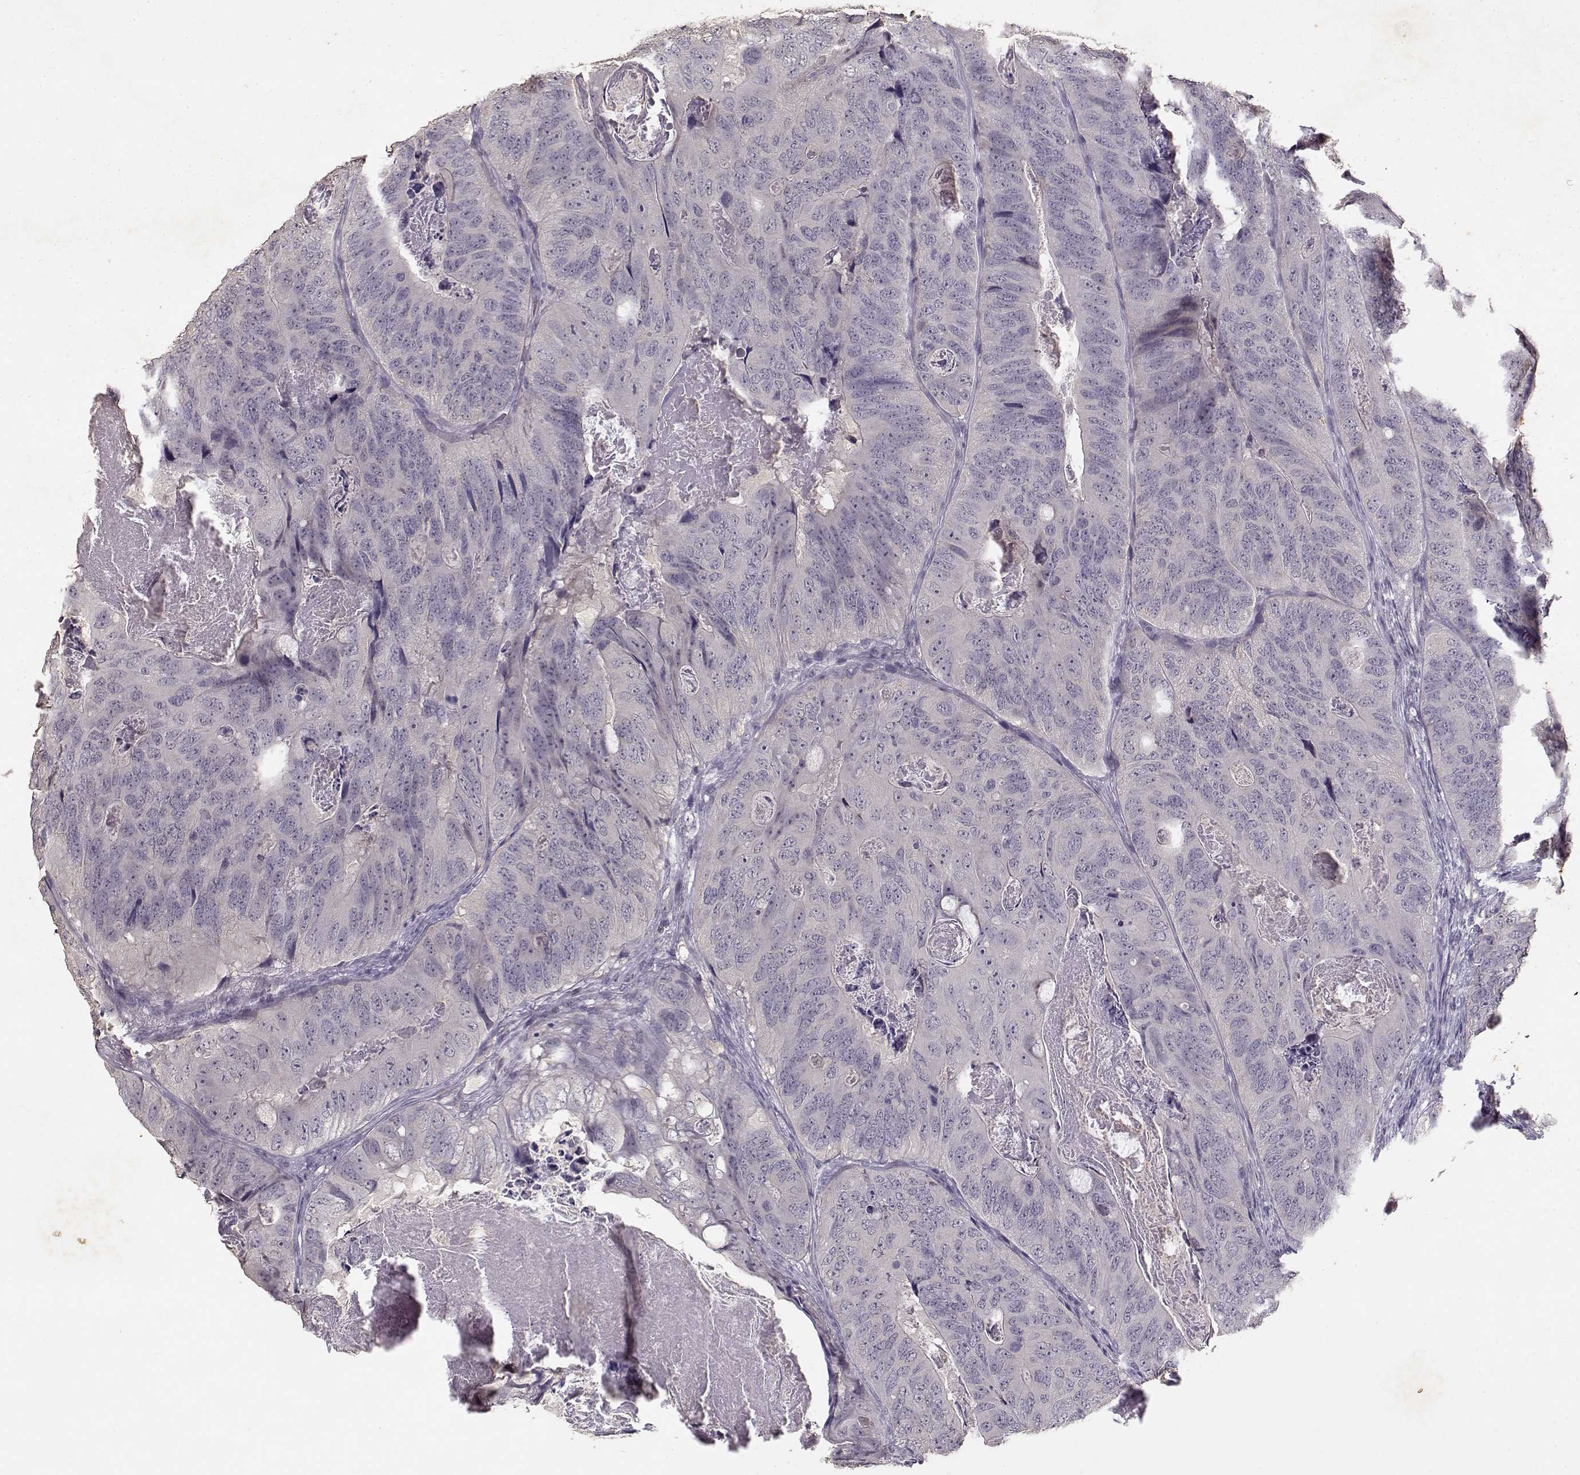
{"staining": {"intensity": "negative", "quantity": "none", "location": "none"}, "tissue": "colorectal cancer", "cell_type": "Tumor cells", "image_type": "cancer", "snomed": [{"axis": "morphology", "description": "Adenocarcinoma, NOS"}, {"axis": "topography", "description": "Colon"}], "caption": "Protein analysis of colorectal cancer (adenocarcinoma) displays no significant staining in tumor cells. (DAB (3,3'-diaminobenzidine) IHC with hematoxylin counter stain).", "gene": "UROC1", "patient": {"sex": "male", "age": 79}}